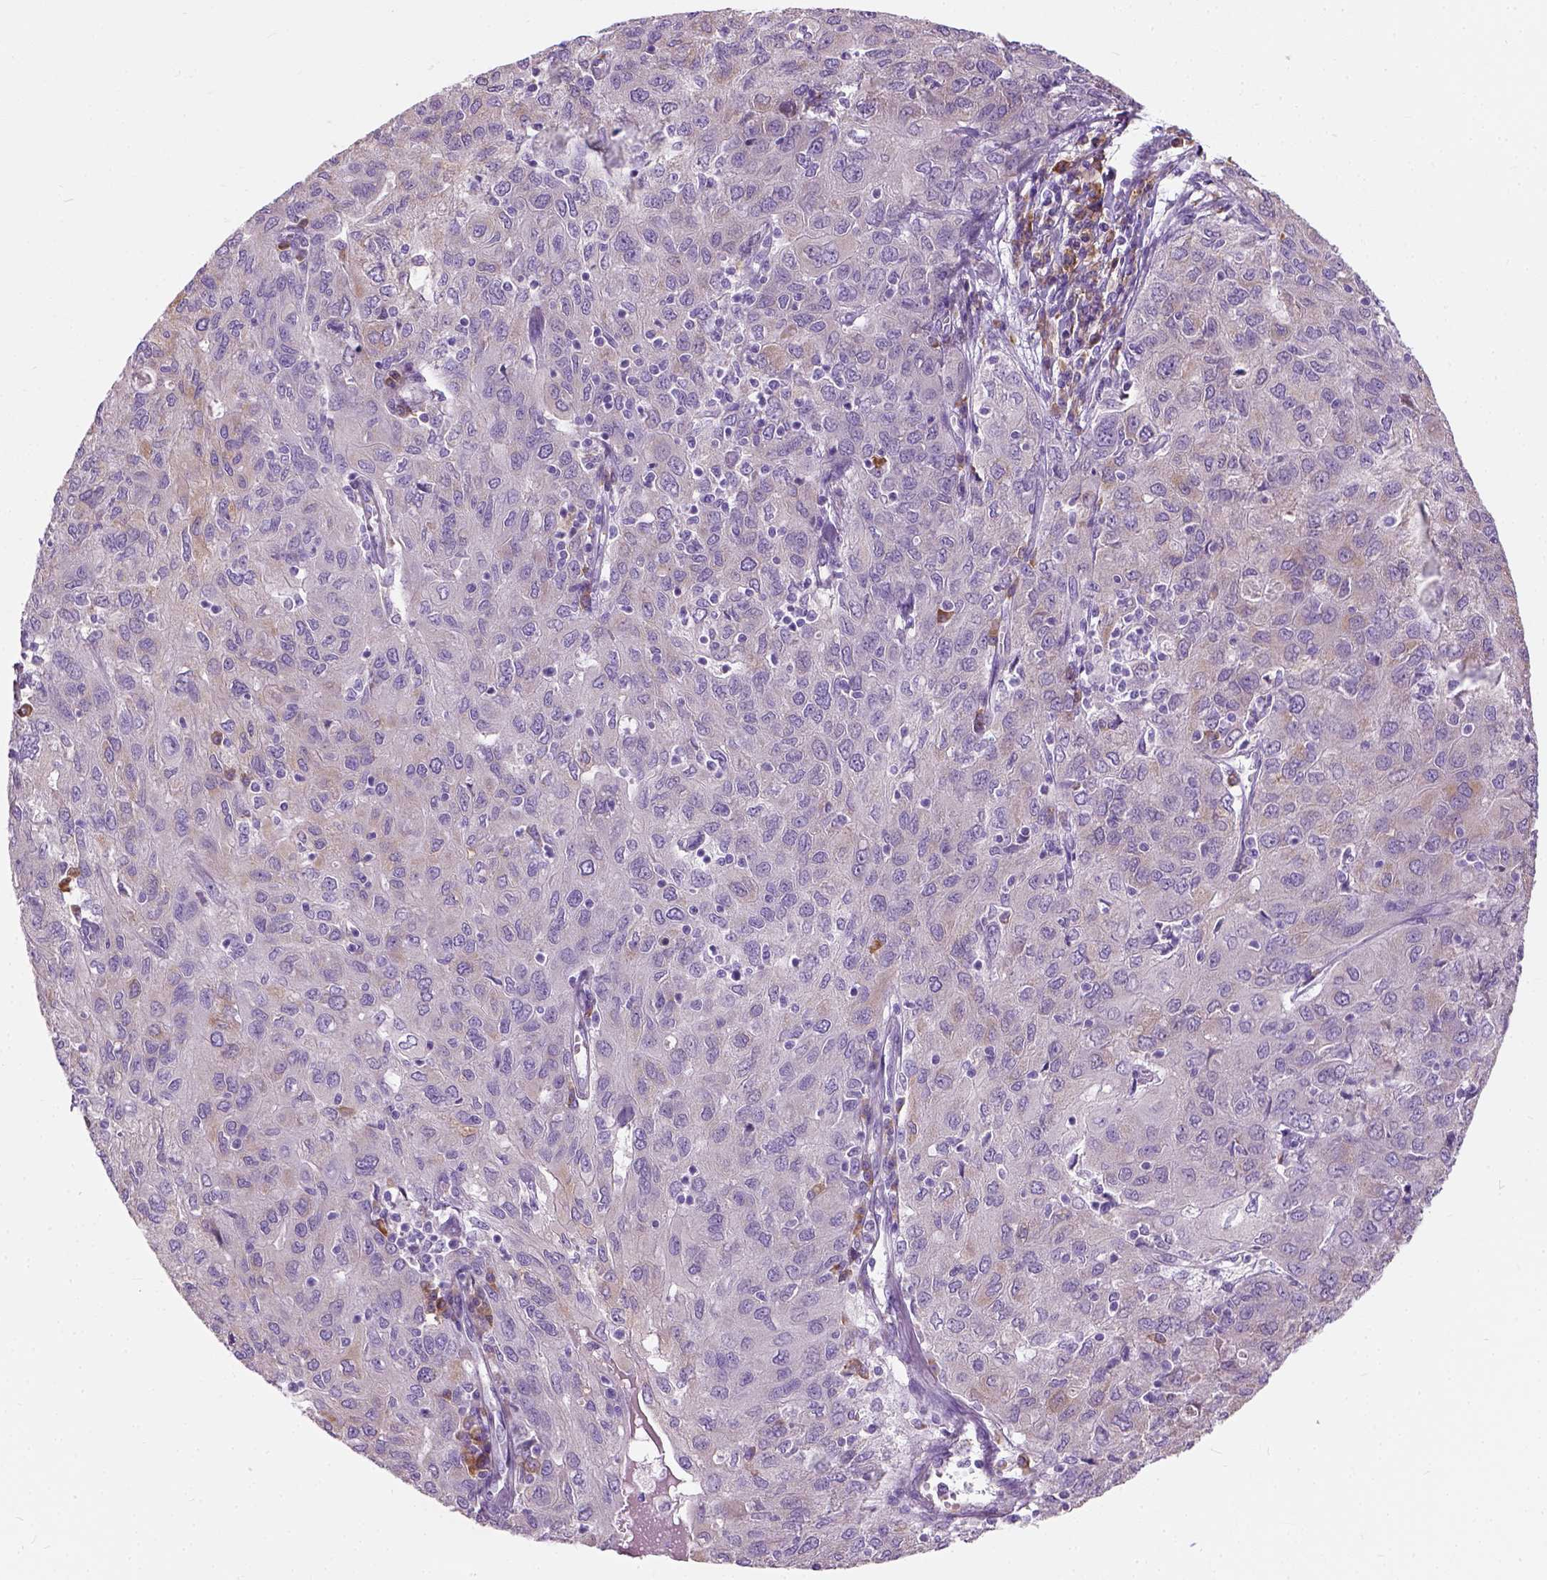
{"staining": {"intensity": "negative", "quantity": "none", "location": "none"}, "tissue": "ovarian cancer", "cell_type": "Tumor cells", "image_type": "cancer", "snomed": [{"axis": "morphology", "description": "Carcinoma, endometroid"}, {"axis": "topography", "description": "Ovary"}], "caption": "High power microscopy image of an immunohistochemistry photomicrograph of ovarian cancer (endometroid carcinoma), revealing no significant positivity in tumor cells.", "gene": "TRIM72", "patient": {"sex": "female", "age": 50}}